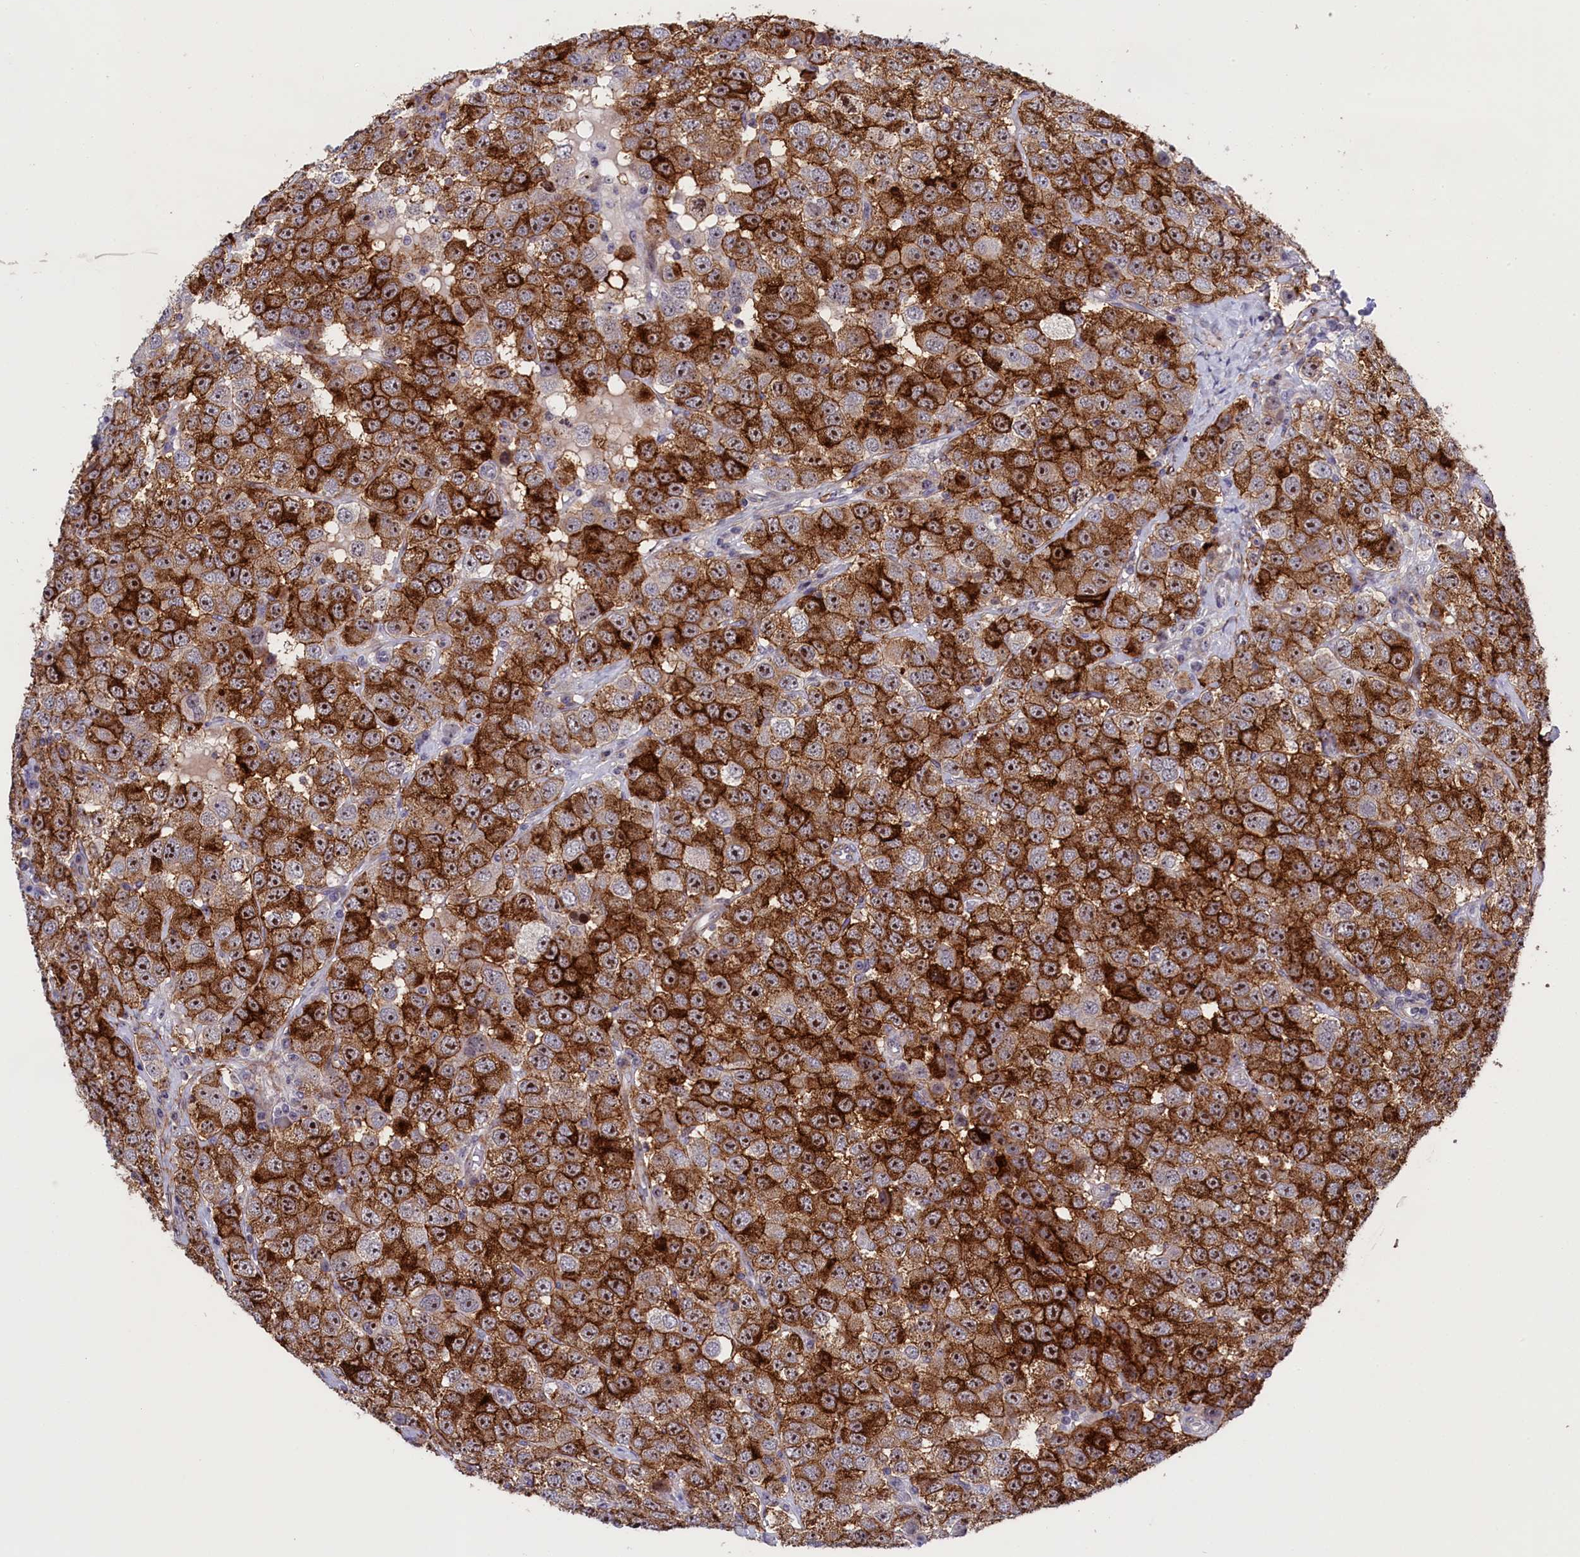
{"staining": {"intensity": "strong", "quantity": ">75%", "location": "cytoplasmic/membranous,nuclear"}, "tissue": "testis cancer", "cell_type": "Tumor cells", "image_type": "cancer", "snomed": [{"axis": "morphology", "description": "Seminoma, NOS"}, {"axis": "topography", "description": "Testis"}], "caption": "A brown stain highlights strong cytoplasmic/membranous and nuclear expression of a protein in human testis seminoma tumor cells. The staining is performed using DAB brown chromogen to label protein expression. The nuclei are counter-stained blue using hematoxylin.", "gene": "PPAN", "patient": {"sex": "male", "age": 28}}